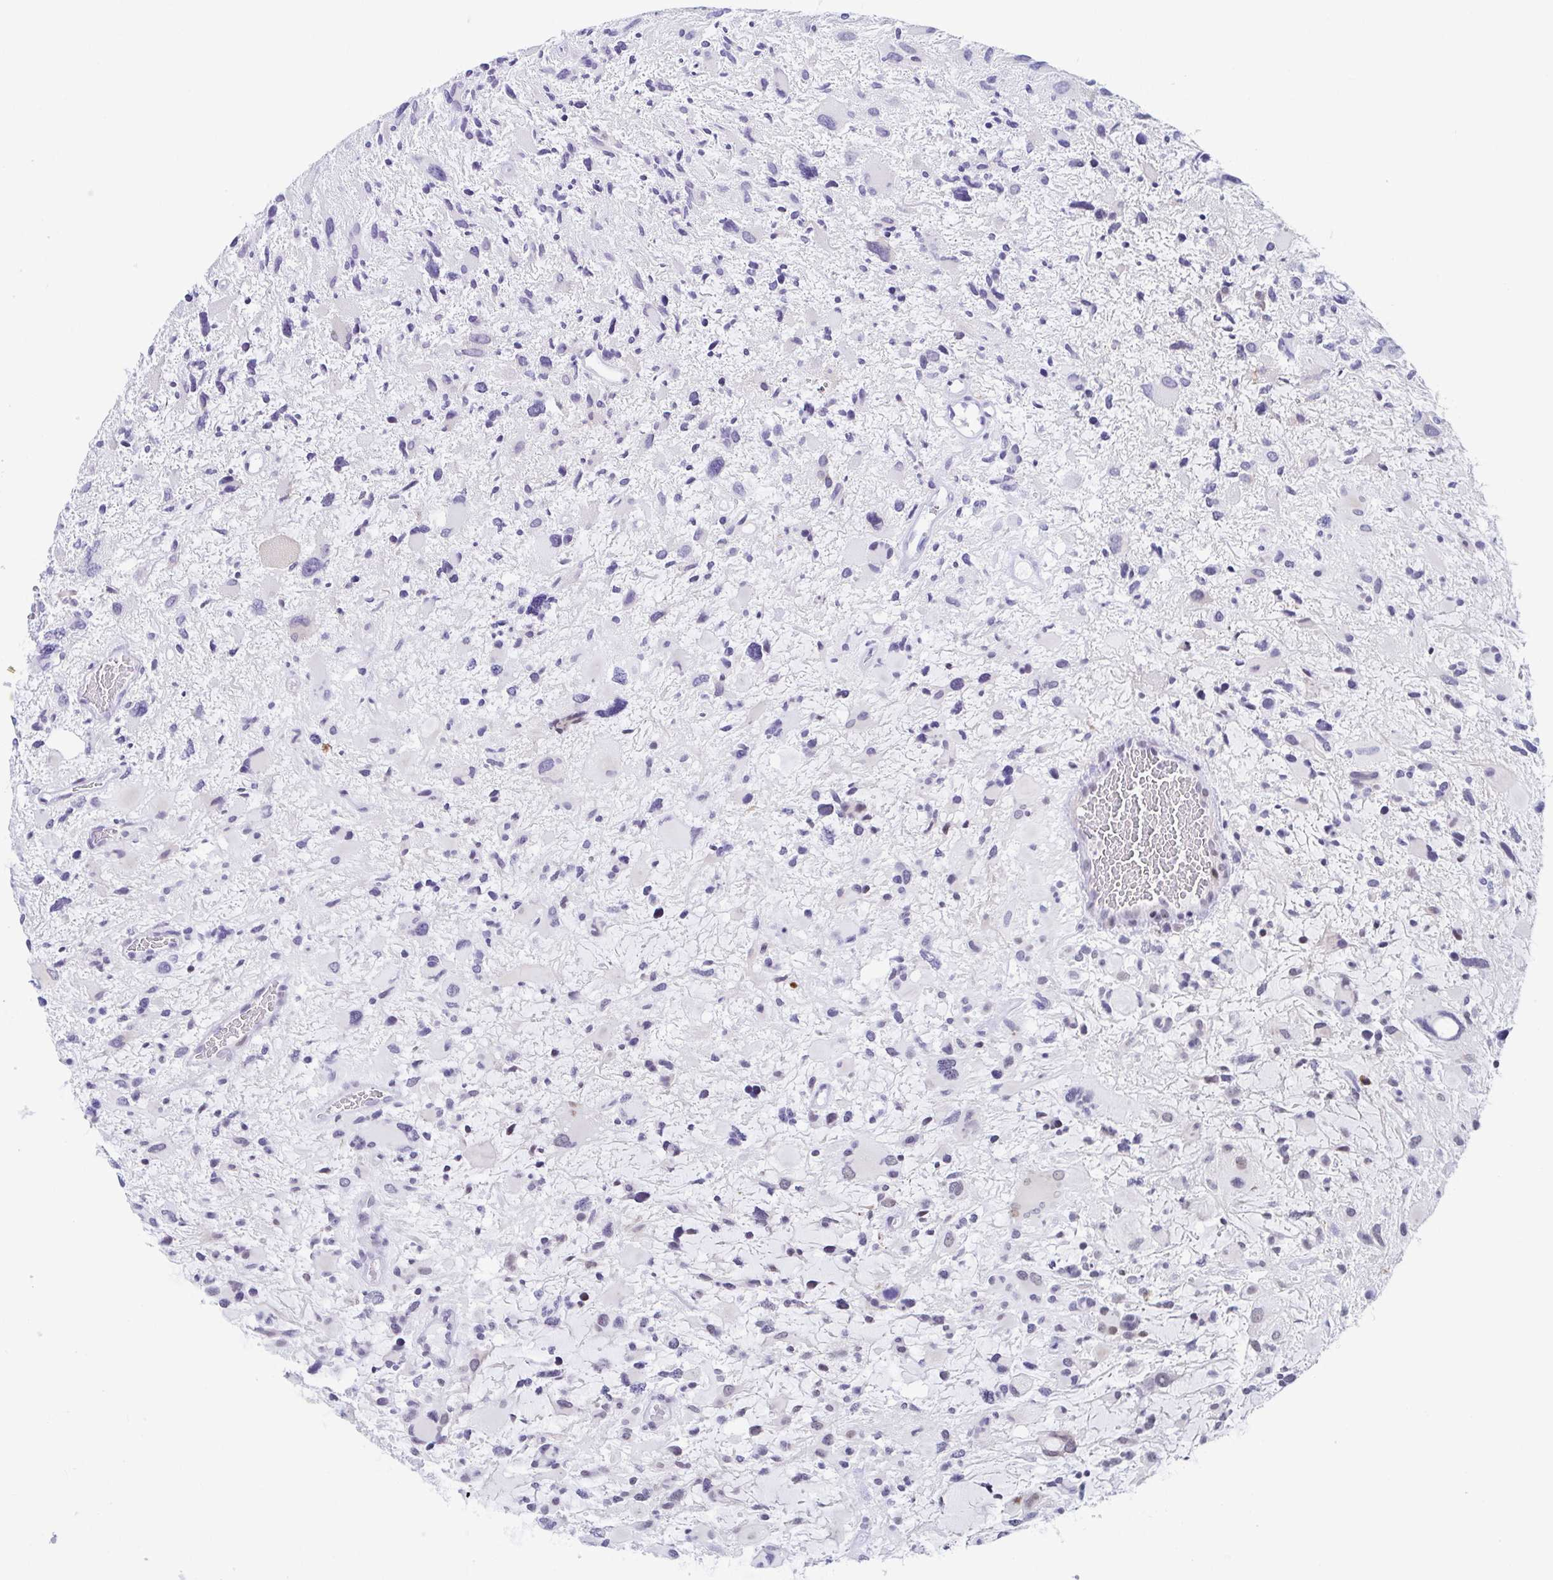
{"staining": {"intensity": "negative", "quantity": "none", "location": "none"}, "tissue": "glioma", "cell_type": "Tumor cells", "image_type": "cancer", "snomed": [{"axis": "morphology", "description": "Glioma, malignant, High grade"}, {"axis": "topography", "description": "Brain"}], "caption": "This is an IHC micrograph of malignant high-grade glioma. There is no staining in tumor cells.", "gene": "WDR72", "patient": {"sex": "female", "age": 11}}